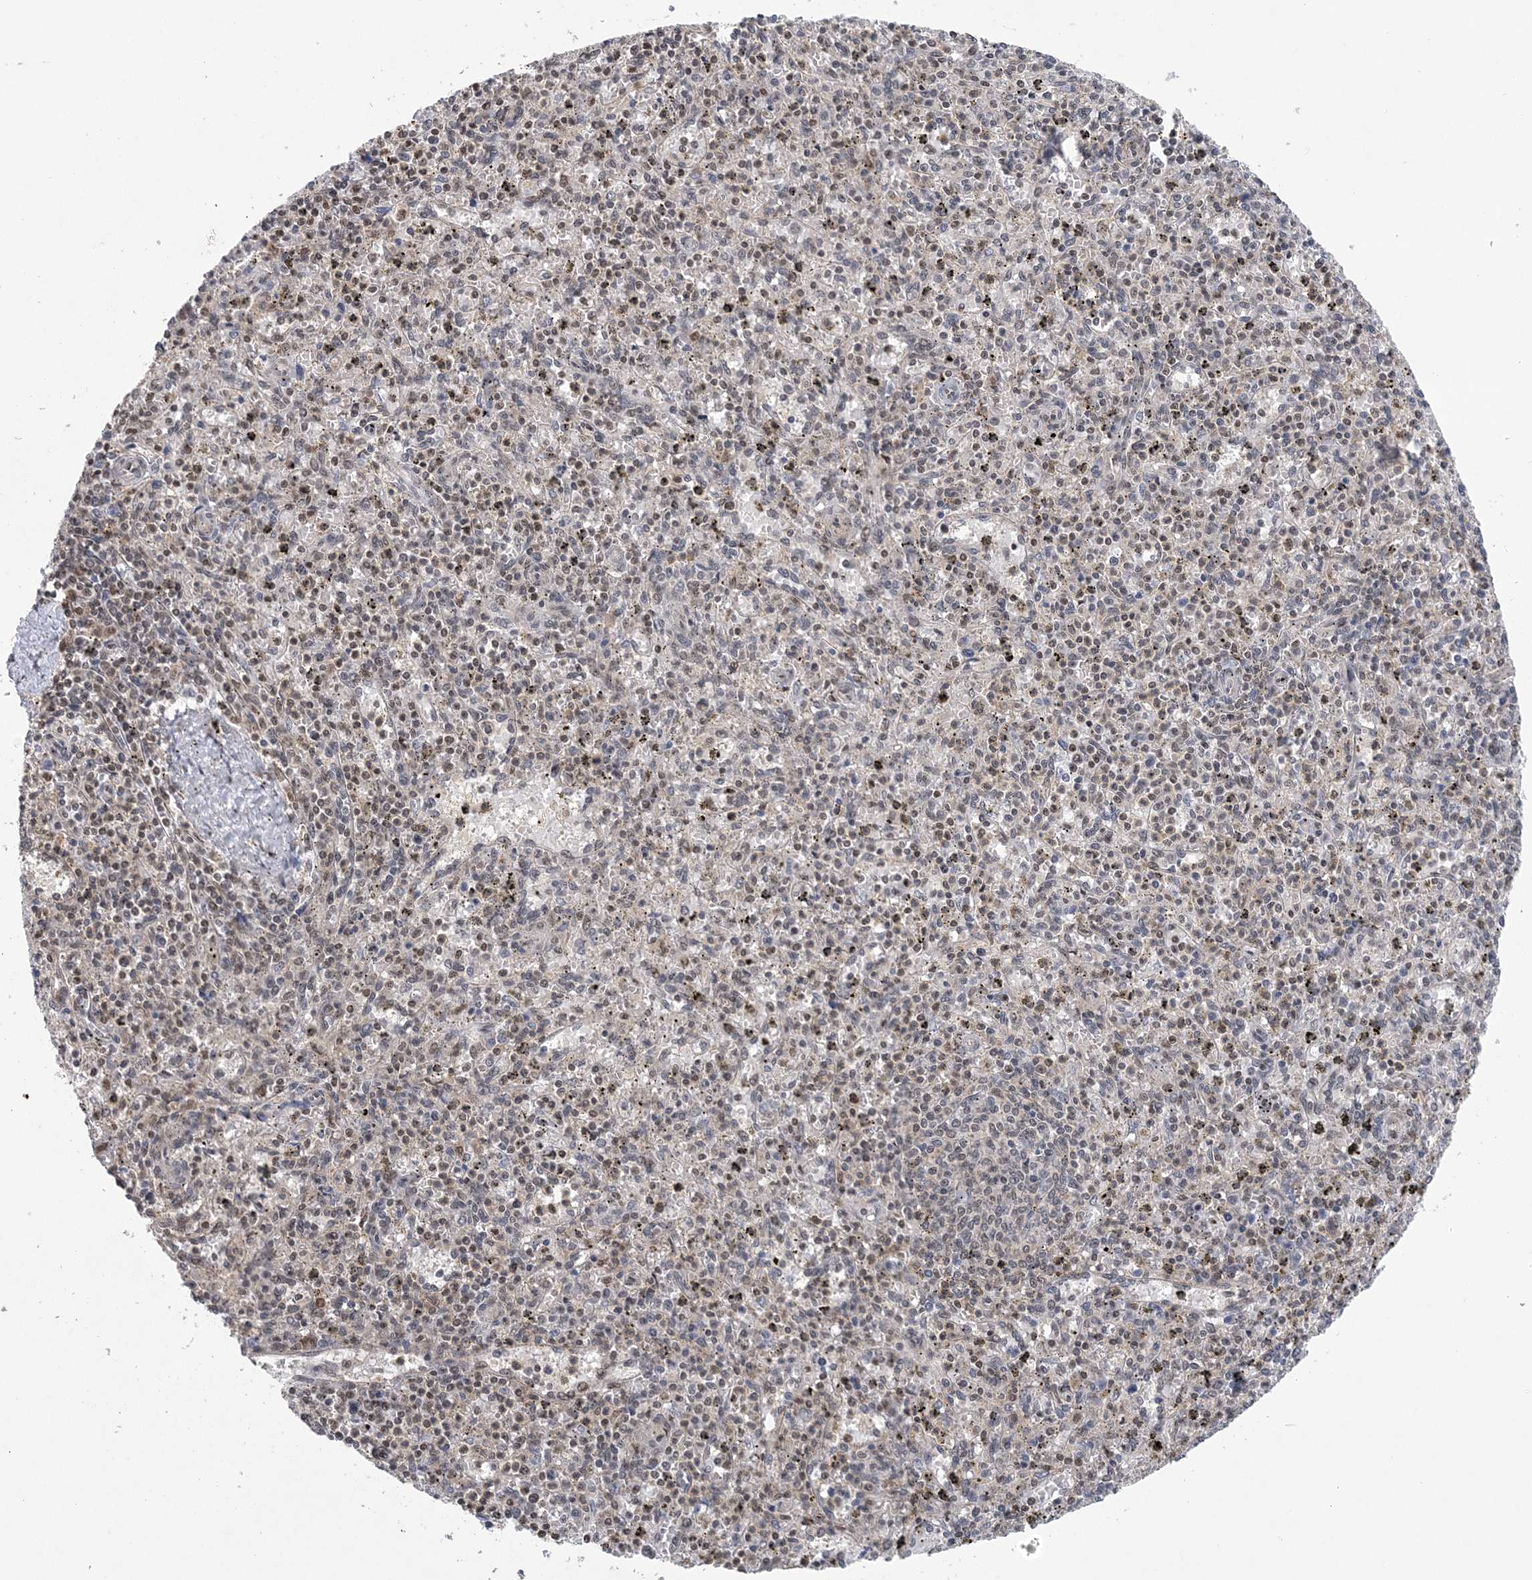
{"staining": {"intensity": "moderate", "quantity": "25%-75%", "location": "nuclear"}, "tissue": "spleen", "cell_type": "Cells in red pulp", "image_type": "normal", "snomed": [{"axis": "morphology", "description": "Normal tissue, NOS"}, {"axis": "topography", "description": "Spleen"}], "caption": "Cells in red pulp show medium levels of moderate nuclear expression in approximately 25%-75% of cells in normal spleen. (DAB IHC with brightfield microscopy, high magnification).", "gene": "CCDC152", "patient": {"sex": "male", "age": 72}}